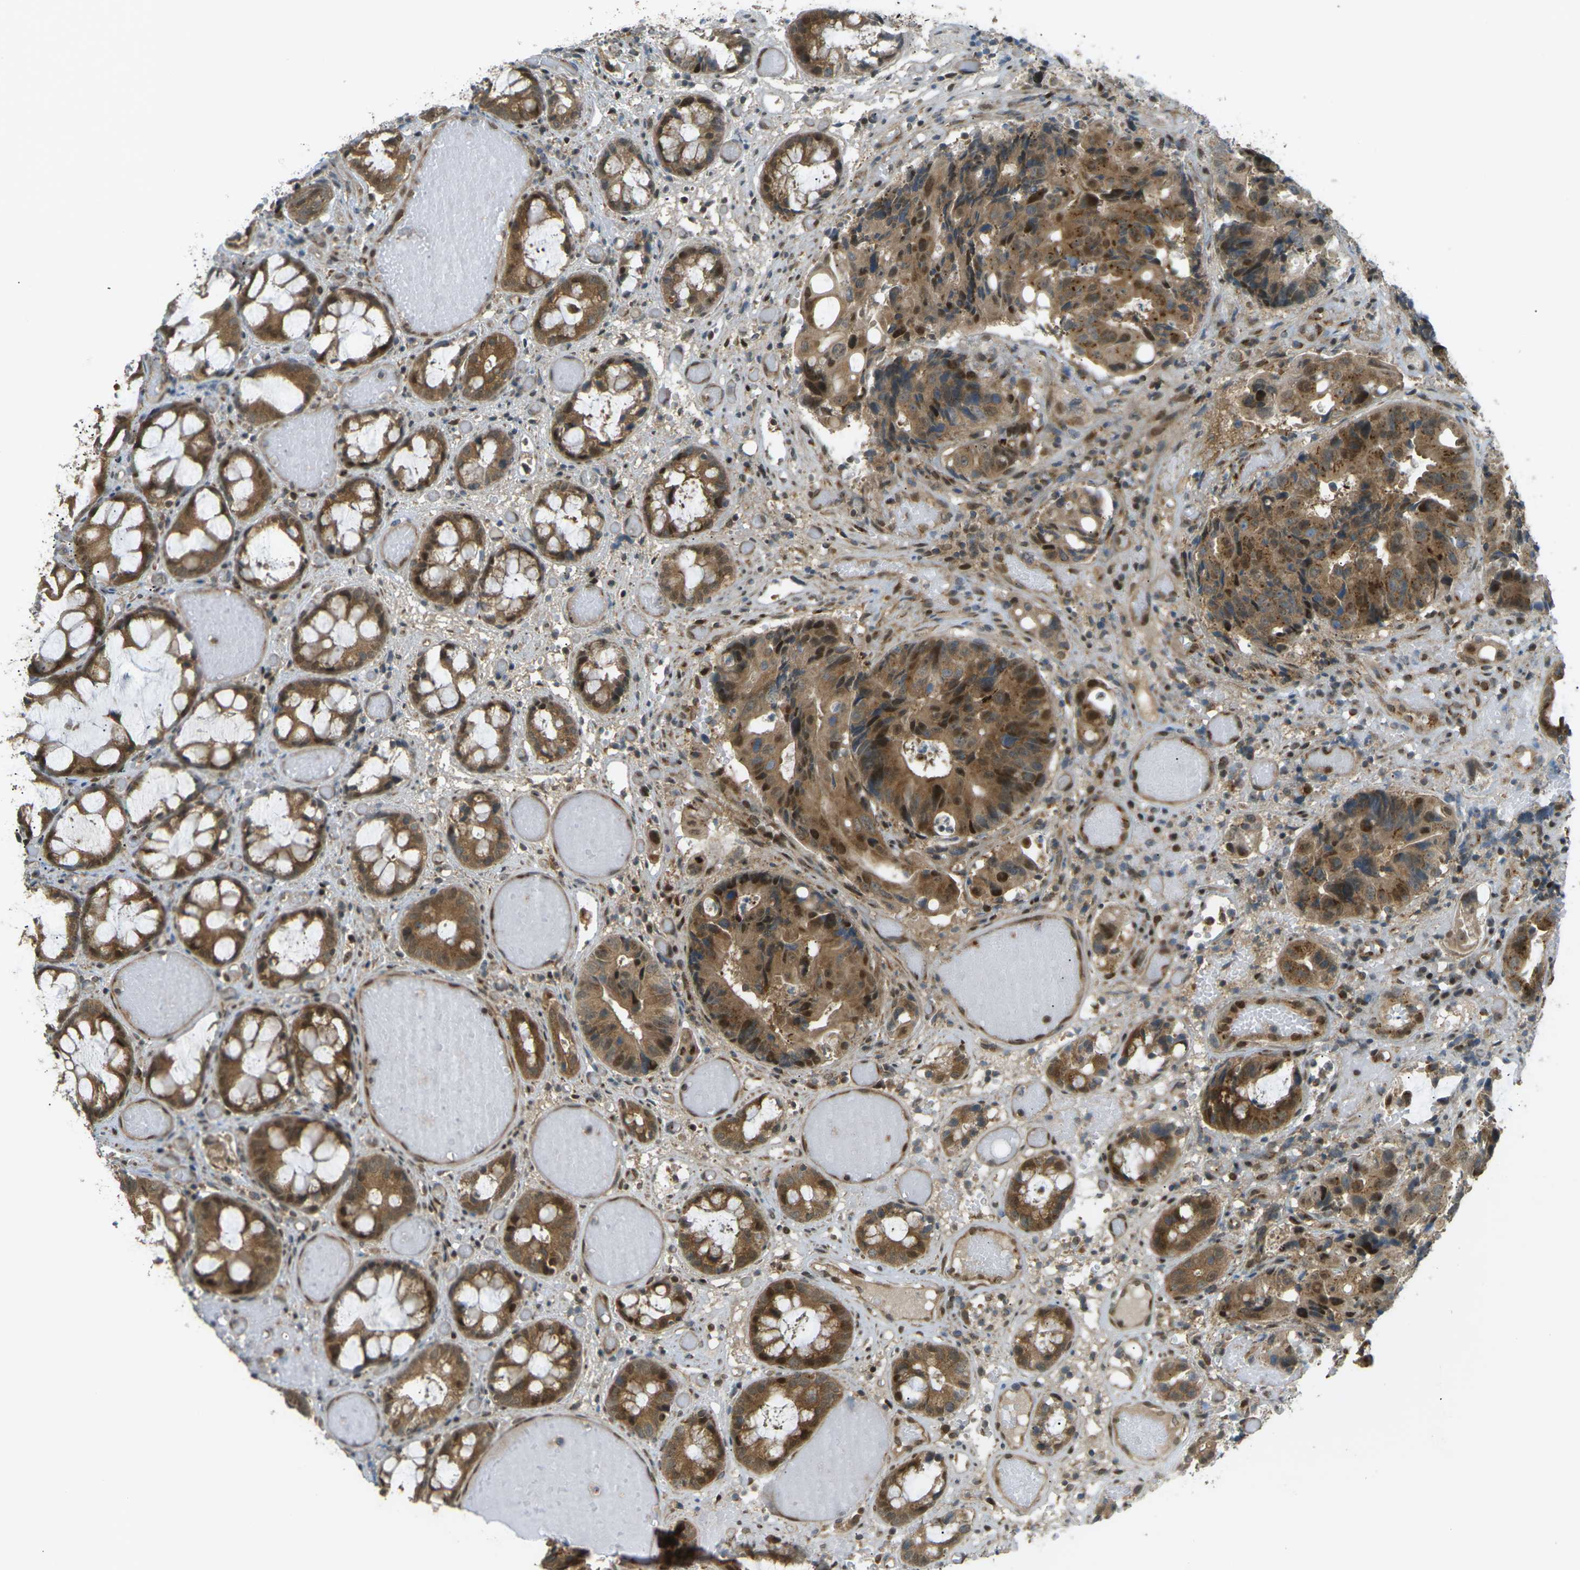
{"staining": {"intensity": "moderate", "quantity": ">75%", "location": "cytoplasmic/membranous,nuclear"}, "tissue": "colorectal cancer", "cell_type": "Tumor cells", "image_type": "cancer", "snomed": [{"axis": "morphology", "description": "Adenocarcinoma, NOS"}, {"axis": "topography", "description": "Colon"}], "caption": "Moderate cytoplasmic/membranous and nuclear protein expression is present in about >75% of tumor cells in colorectal adenocarcinoma.", "gene": "CCDC186", "patient": {"sex": "female", "age": 57}}